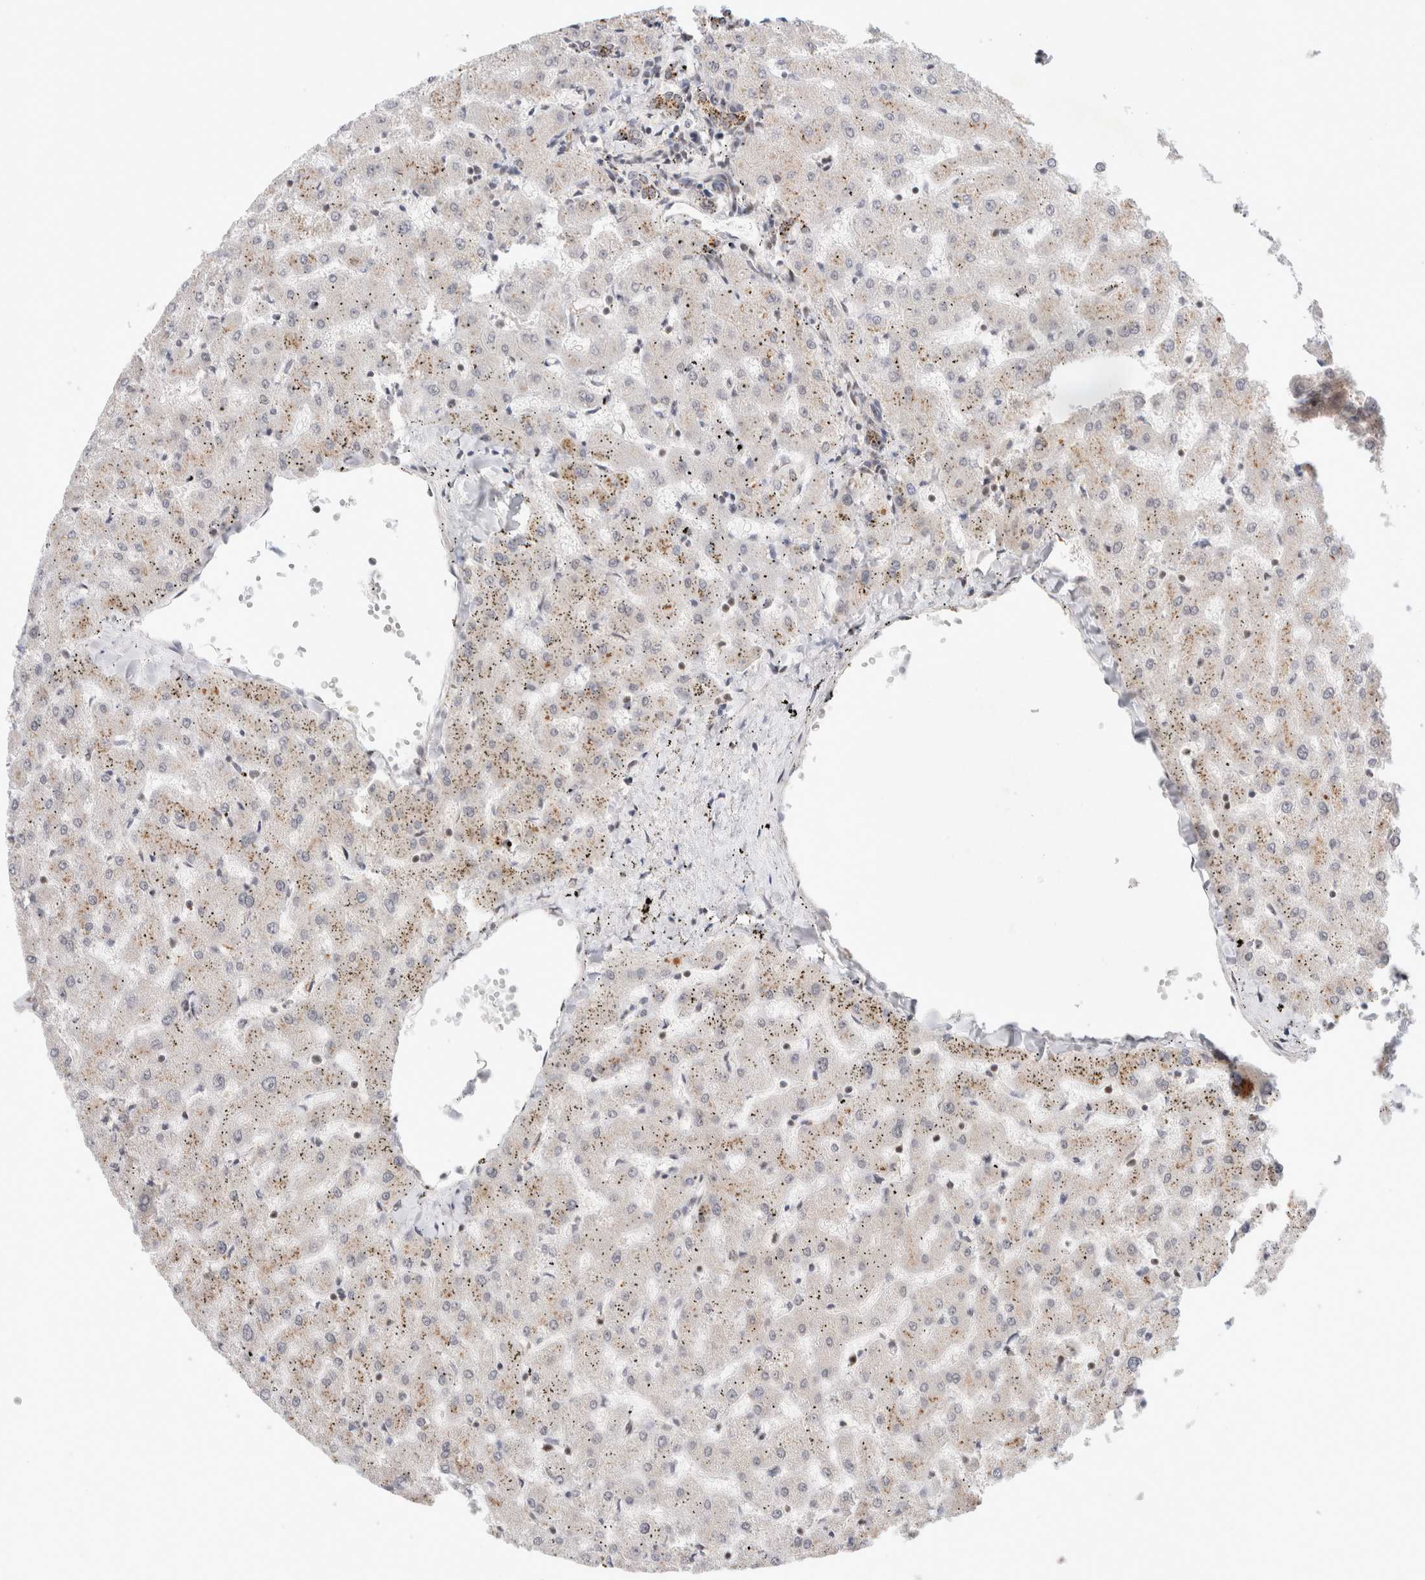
{"staining": {"intensity": "weak", "quantity": "<25%", "location": "nuclear"}, "tissue": "liver", "cell_type": "Cholangiocytes", "image_type": "normal", "snomed": [{"axis": "morphology", "description": "Normal tissue, NOS"}, {"axis": "topography", "description": "Liver"}], "caption": "This is a histopathology image of IHC staining of unremarkable liver, which shows no staining in cholangiocytes.", "gene": "GATAD2A", "patient": {"sex": "female", "age": 63}}